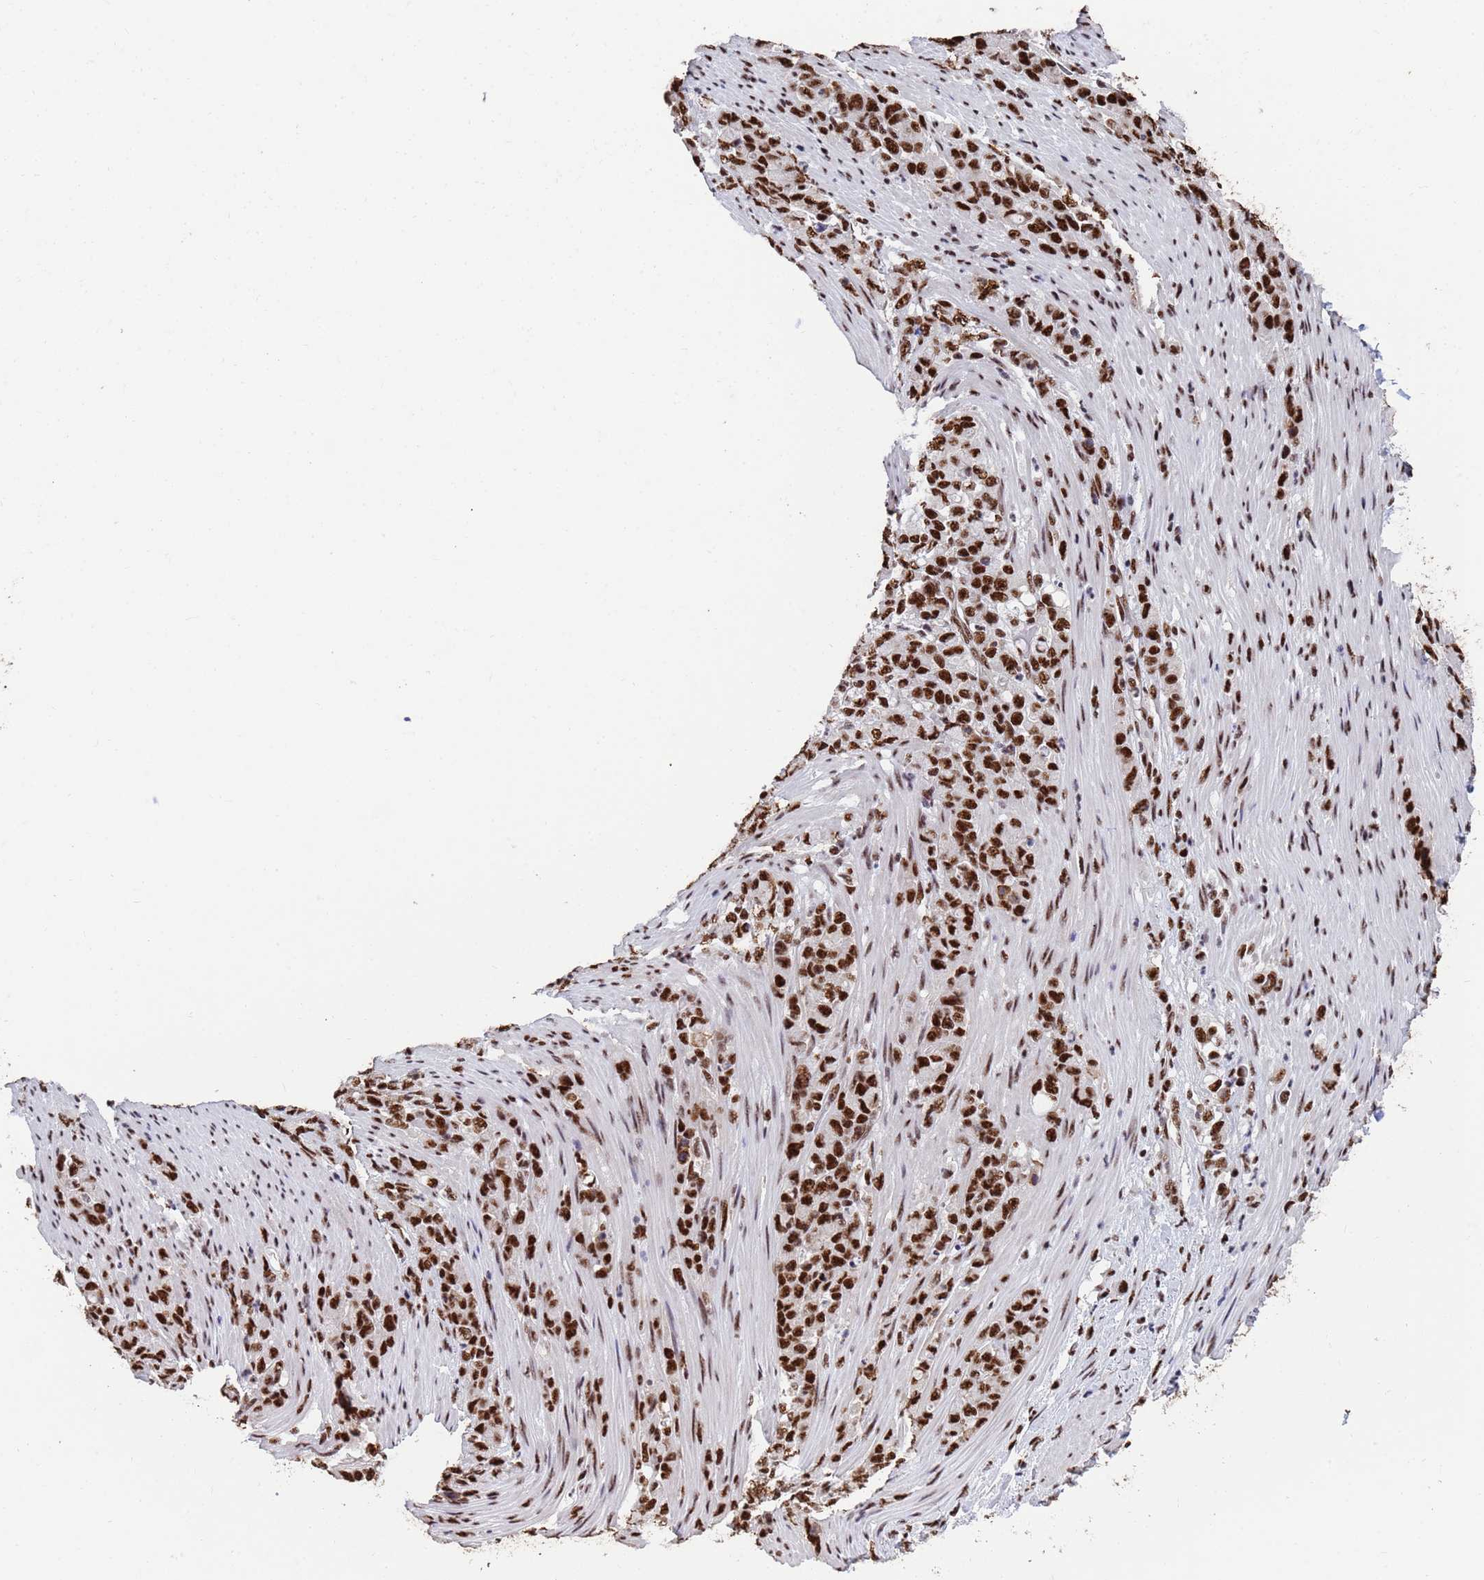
{"staining": {"intensity": "strong", "quantity": ">75%", "location": "nuclear"}, "tissue": "stomach cancer", "cell_type": "Tumor cells", "image_type": "cancer", "snomed": [{"axis": "morphology", "description": "Normal tissue, NOS"}, {"axis": "morphology", "description": "Adenocarcinoma, NOS"}, {"axis": "topography", "description": "Stomach"}], "caption": "The micrograph reveals immunohistochemical staining of adenocarcinoma (stomach). There is strong nuclear positivity is identified in approximately >75% of tumor cells. (IHC, brightfield microscopy, high magnification).", "gene": "SF3B2", "patient": {"sex": "female", "age": 79}}